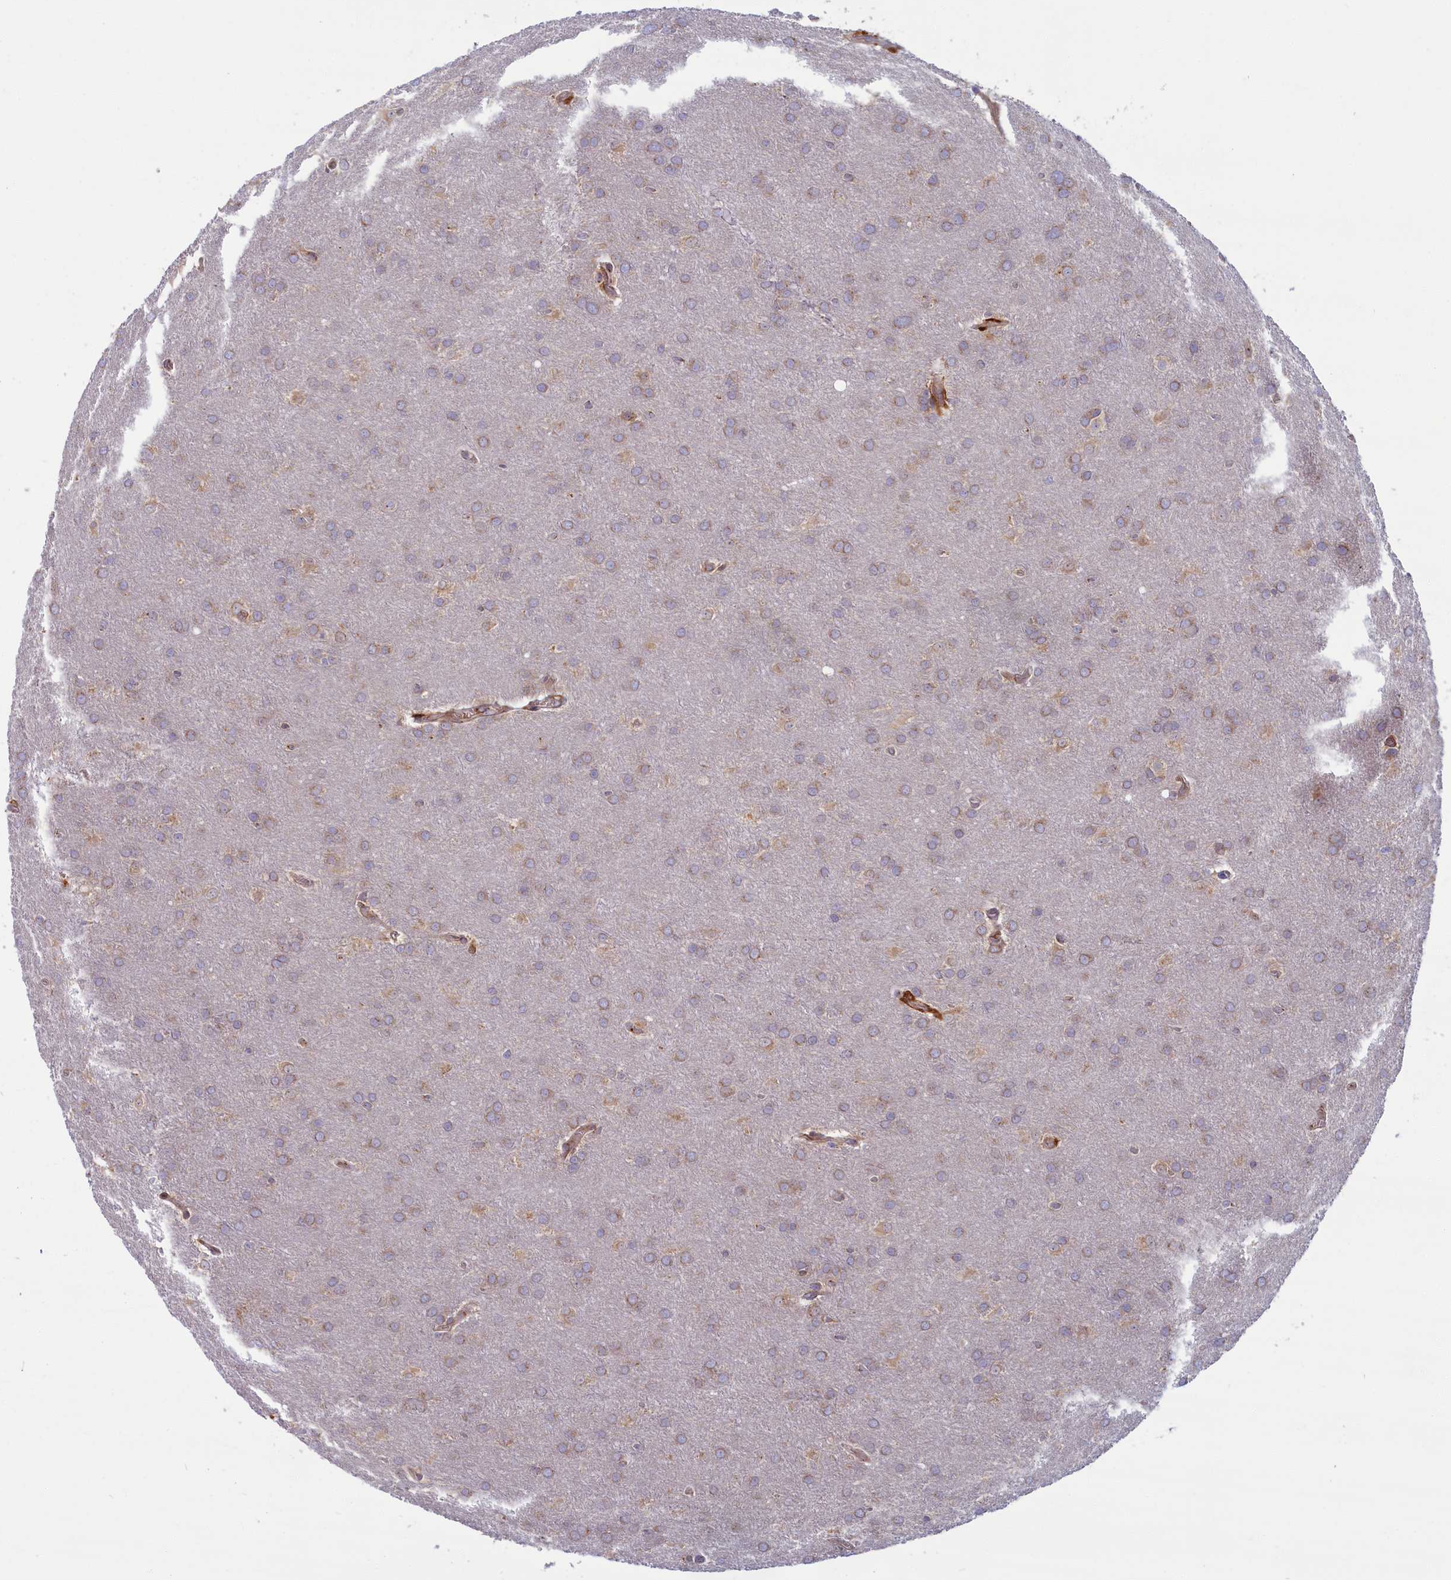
{"staining": {"intensity": "weak", "quantity": ">75%", "location": "cytoplasmic/membranous"}, "tissue": "glioma", "cell_type": "Tumor cells", "image_type": "cancer", "snomed": [{"axis": "morphology", "description": "Glioma, malignant, Low grade"}, {"axis": "topography", "description": "Brain"}], "caption": "Protein analysis of glioma tissue exhibits weak cytoplasmic/membranous expression in about >75% of tumor cells.", "gene": "BLVRB", "patient": {"sex": "female", "age": 32}}